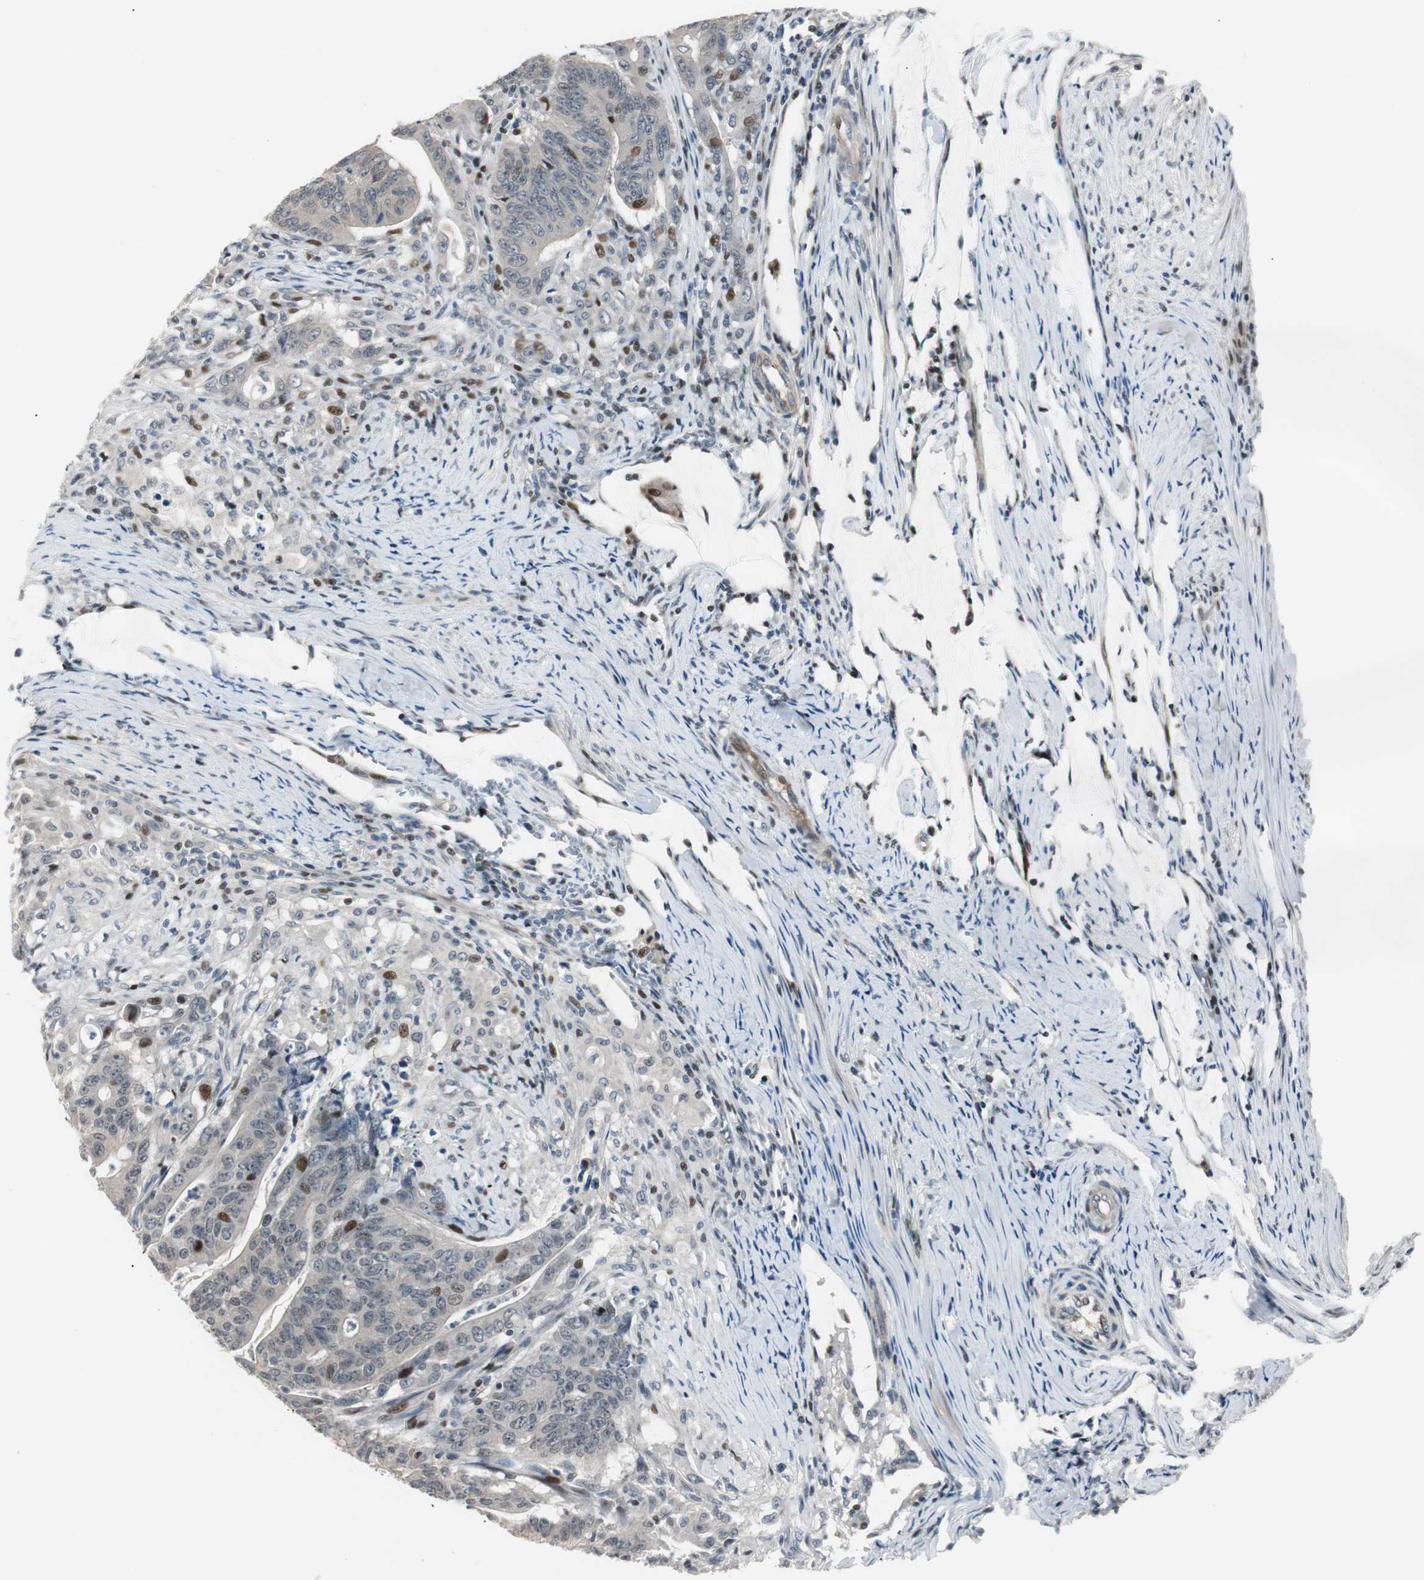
{"staining": {"intensity": "strong", "quantity": "<25%", "location": "nuclear"}, "tissue": "colorectal cancer", "cell_type": "Tumor cells", "image_type": "cancer", "snomed": [{"axis": "morphology", "description": "Adenocarcinoma, NOS"}, {"axis": "topography", "description": "Colon"}], "caption": "Colorectal cancer (adenocarcinoma) tissue shows strong nuclear positivity in about <25% of tumor cells, visualized by immunohistochemistry.", "gene": "RAD1", "patient": {"sex": "male", "age": 45}}